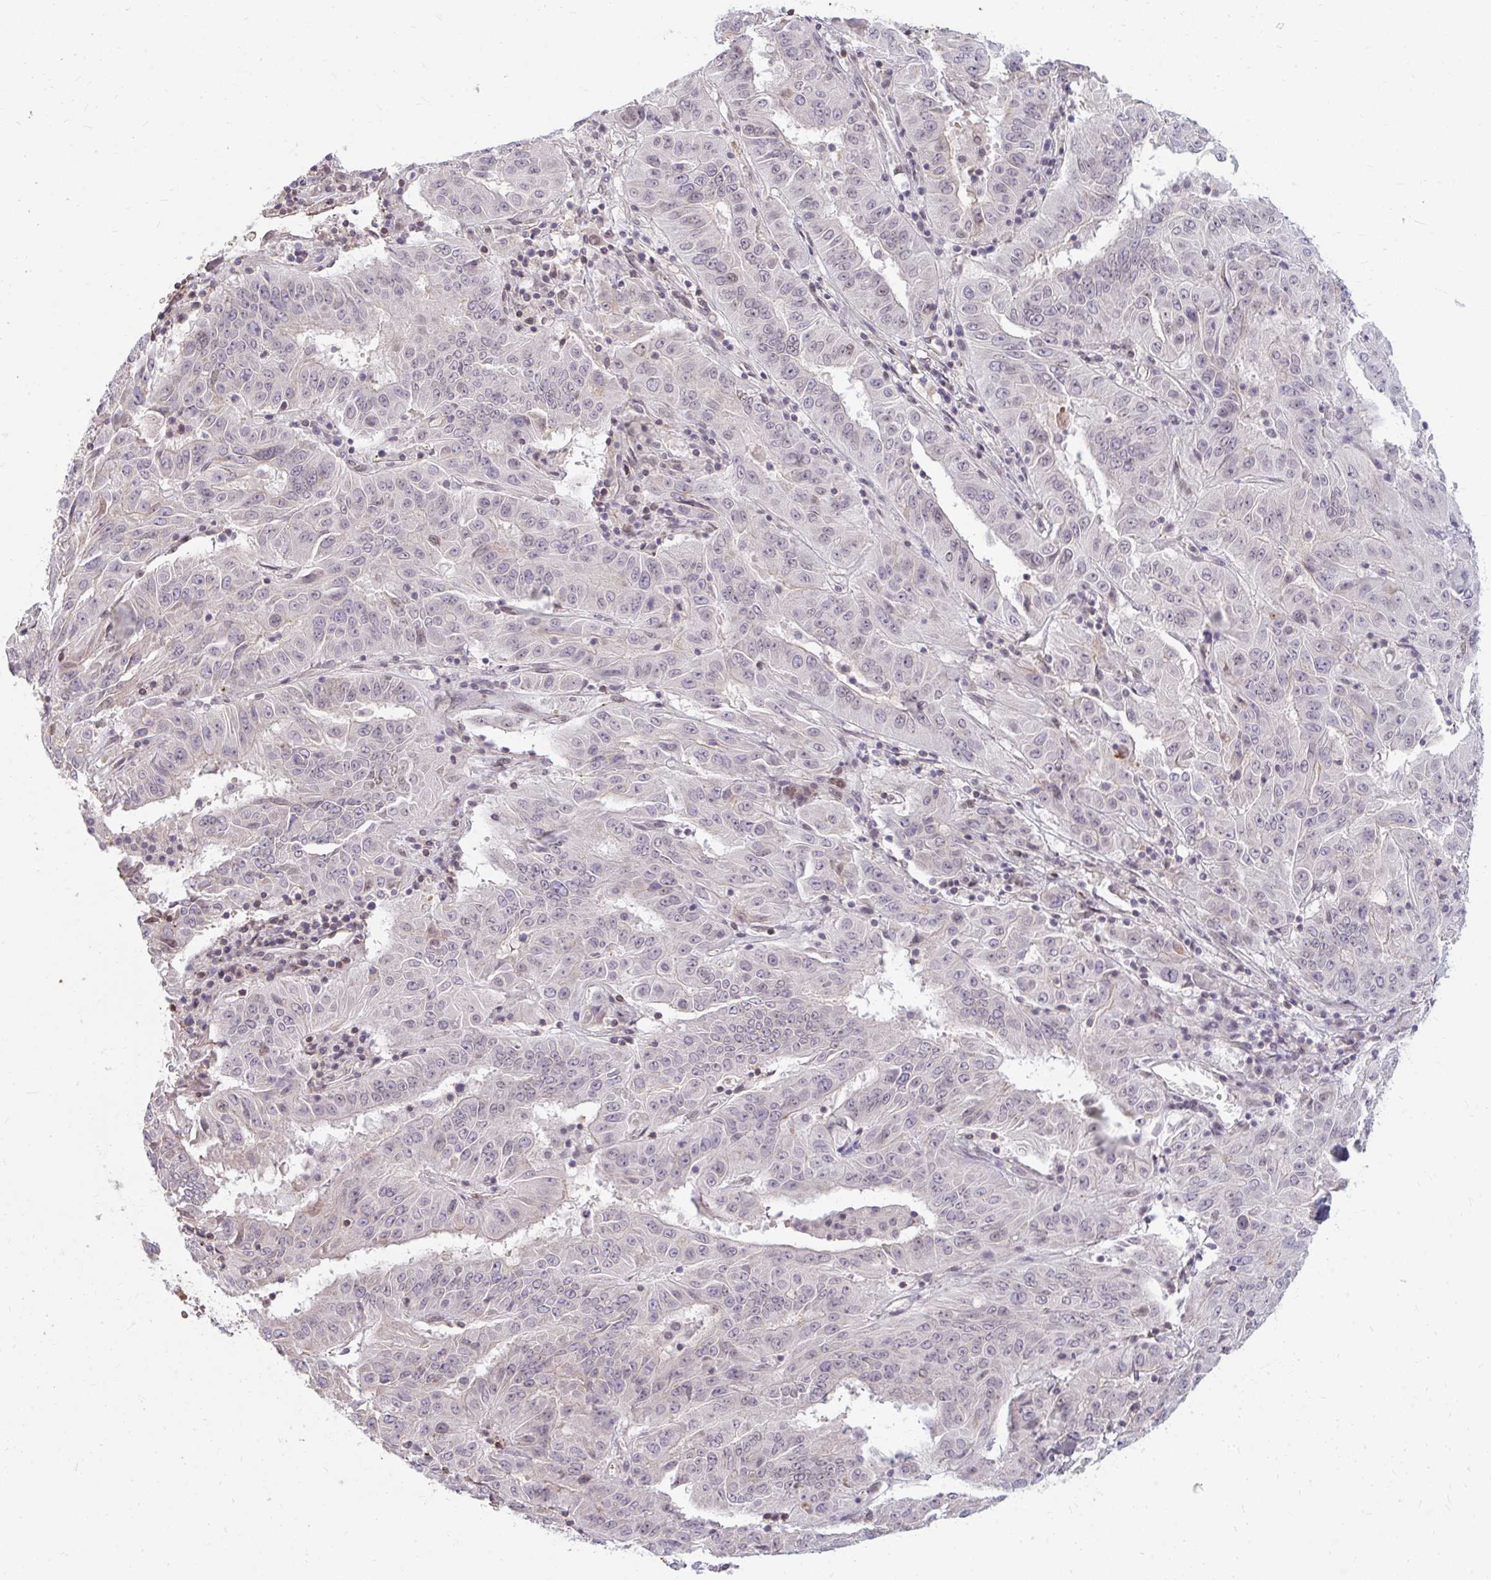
{"staining": {"intensity": "negative", "quantity": "none", "location": "none"}, "tissue": "pancreatic cancer", "cell_type": "Tumor cells", "image_type": "cancer", "snomed": [{"axis": "morphology", "description": "Adenocarcinoma, NOS"}, {"axis": "topography", "description": "Pancreas"}], "caption": "Pancreatic cancer was stained to show a protein in brown. There is no significant positivity in tumor cells.", "gene": "GPC5", "patient": {"sex": "male", "age": 63}}